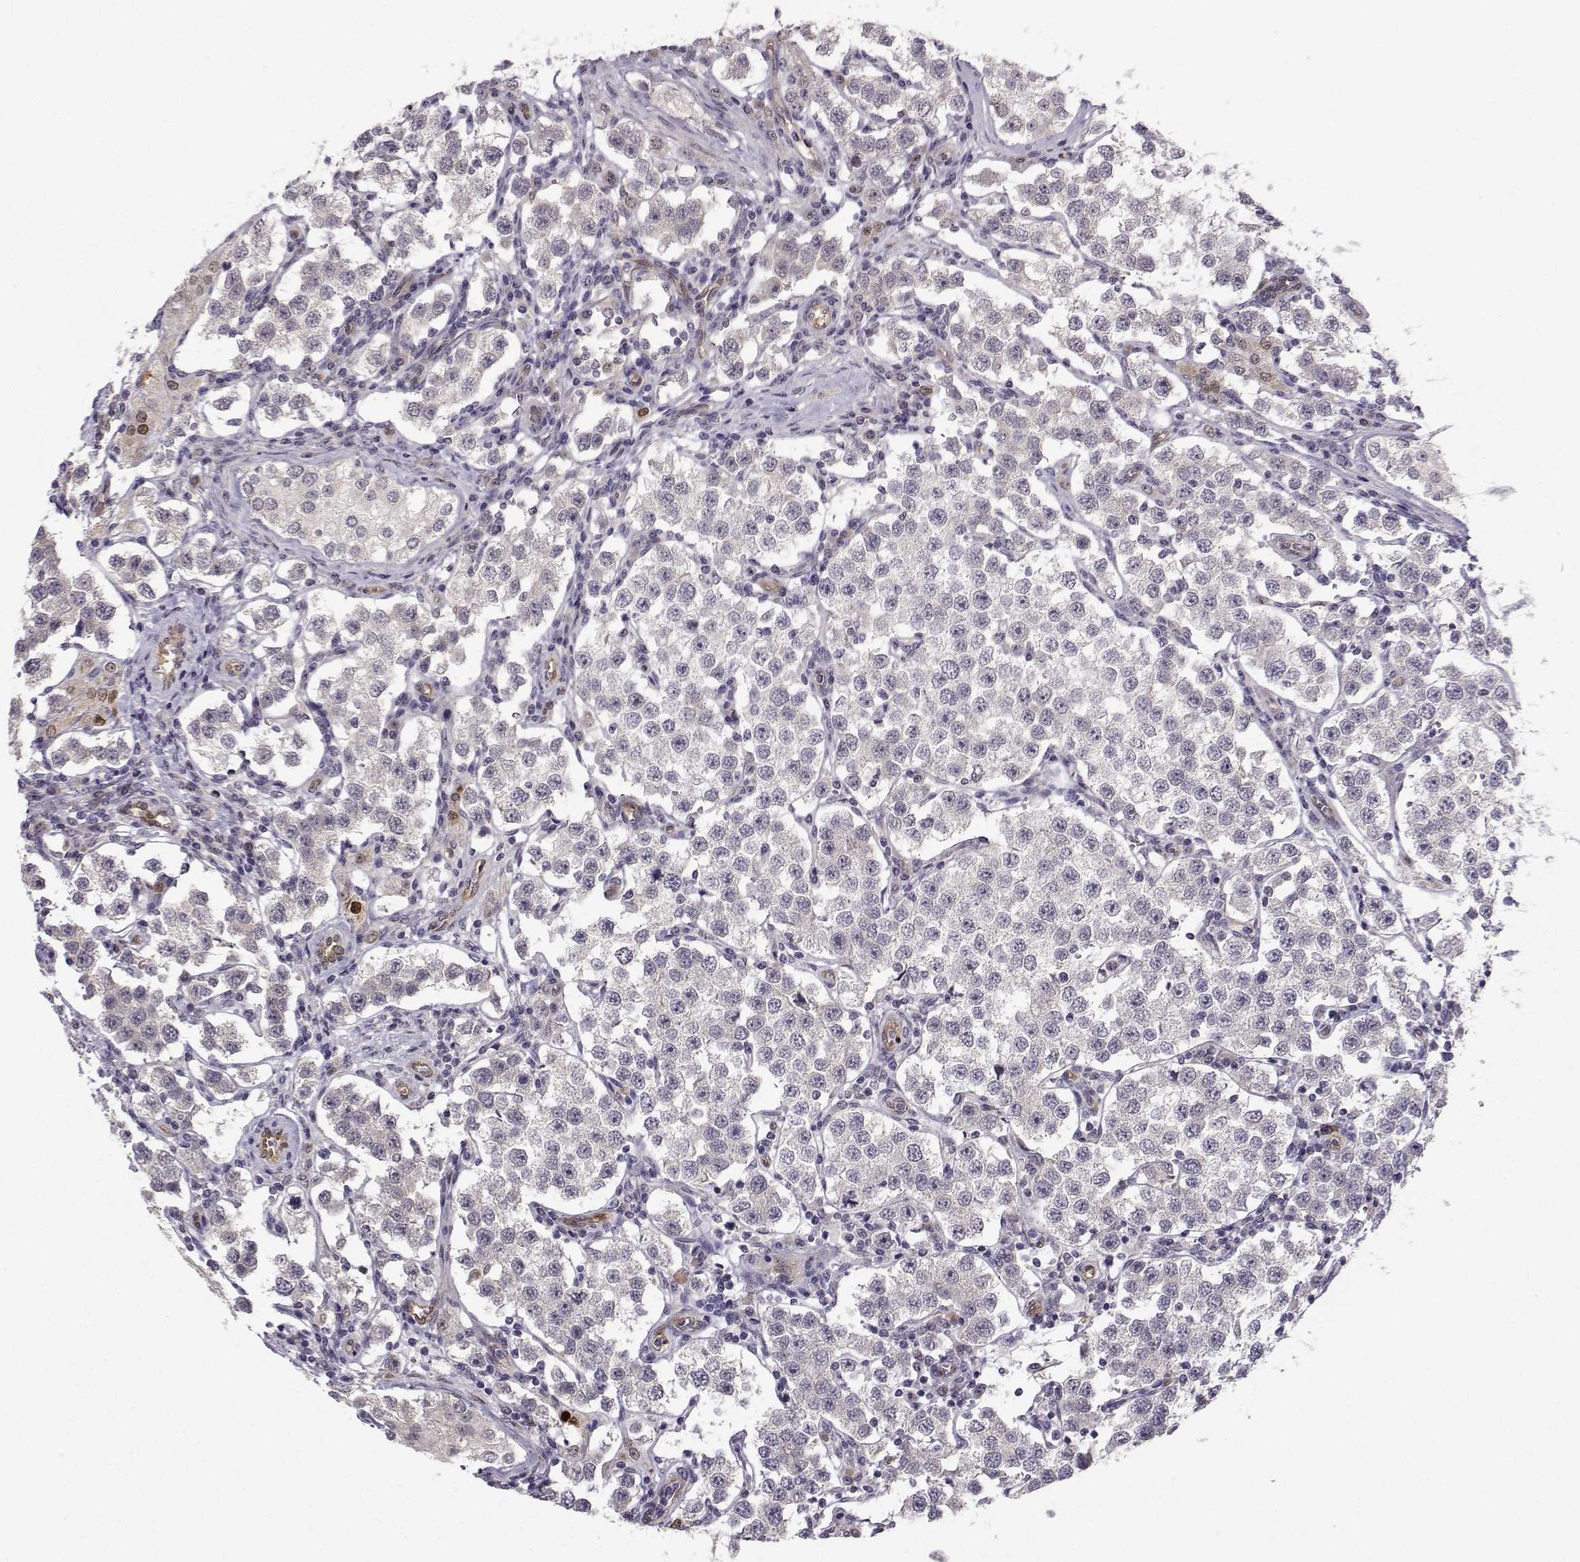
{"staining": {"intensity": "moderate", "quantity": "<25%", "location": "cytoplasmic/membranous,nuclear"}, "tissue": "testis cancer", "cell_type": "Tumor cells", "image_type": "cancer", "snomed": [{"axis": "morphology", "description": "Seminoma, NOS"}, {"axis": "topography", "description": "Testis"}], "caption": "Approximately <25% of tumor cells in testis cancer (seminoma) show moderate cytoplasmic/membranous and nuclear protein positivity as visualized by brown immunohistochemical staining.", "gene": "NQO1", "patient": {"sex": "male", "age": 37}}